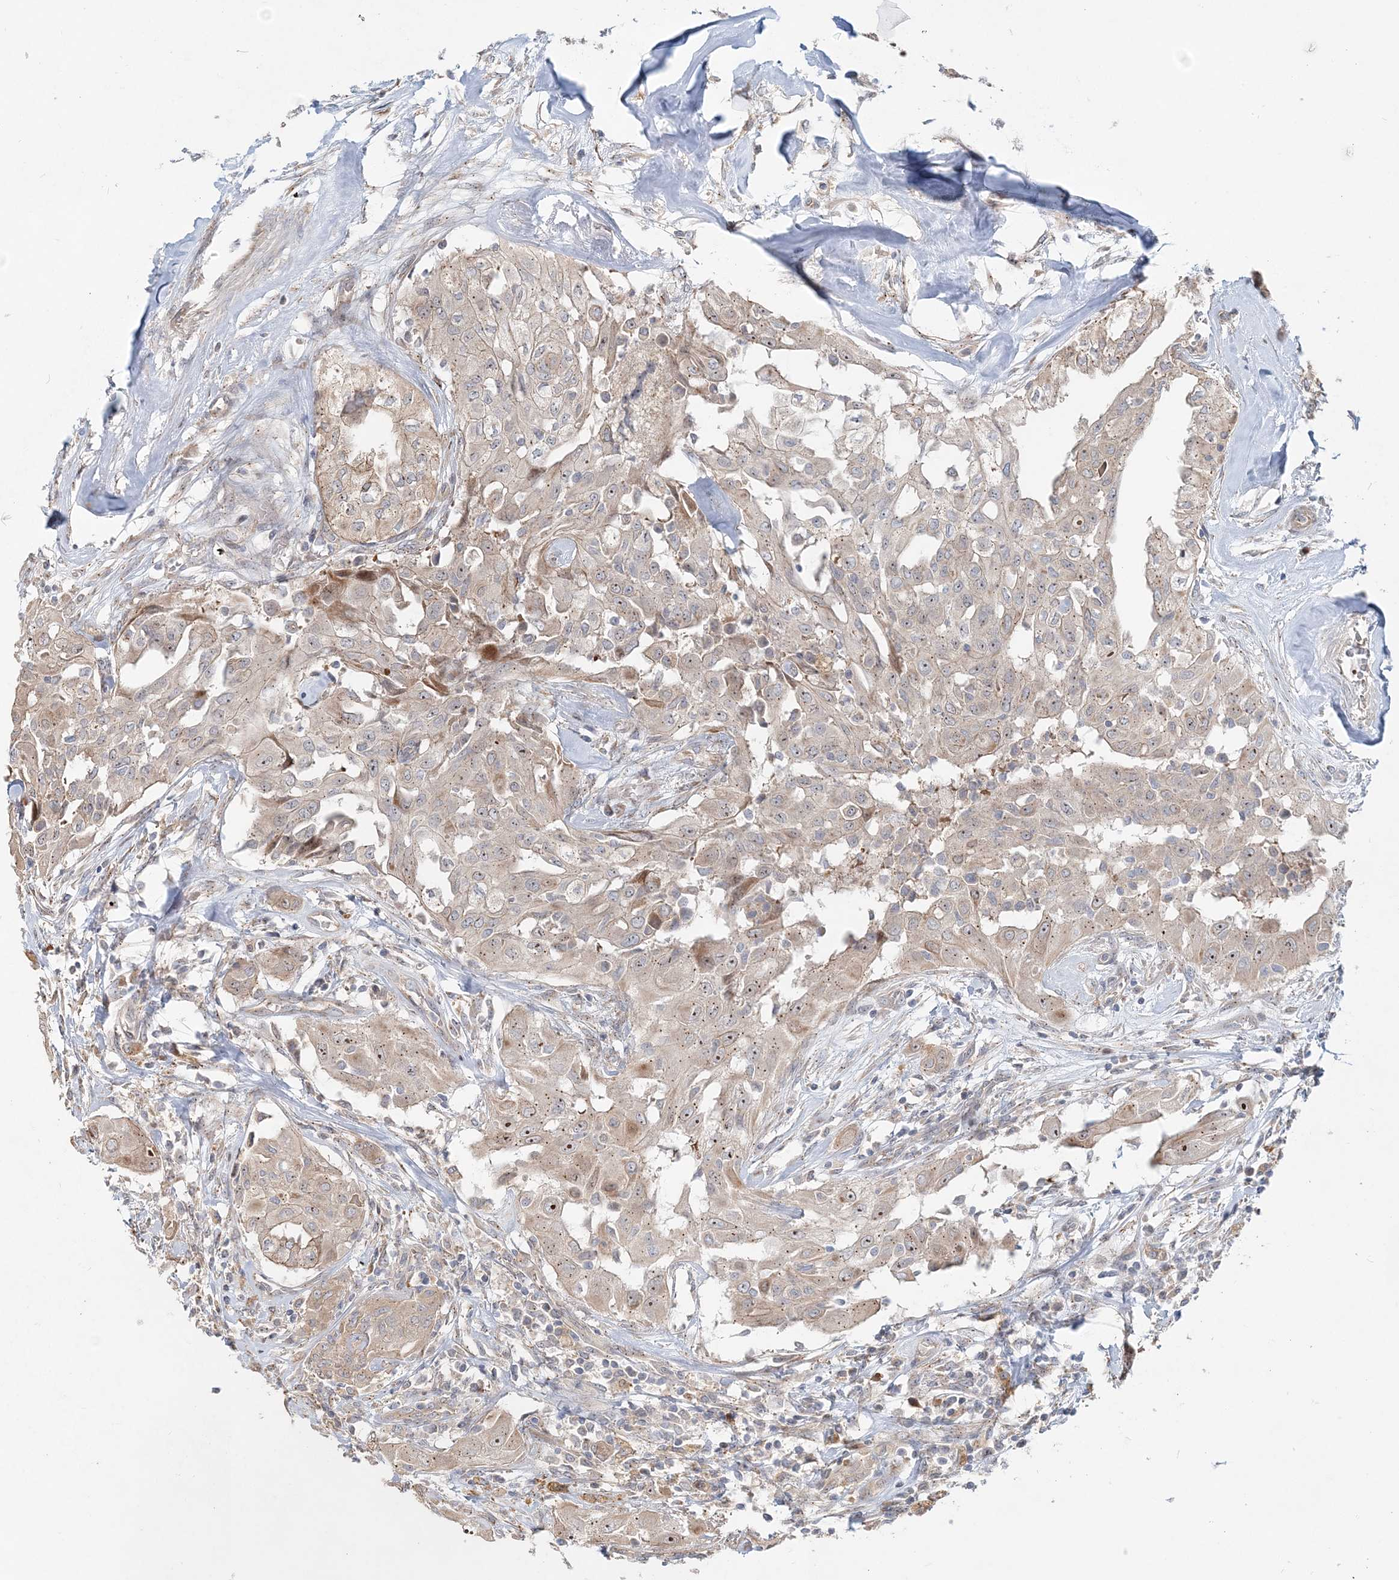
{"staining": {"intensity": "moderate", "quantity": "<25%", "location": "nuclear"}, "tissue": "thyroid cancer", "cell_type": "Tumor cells", "image_type": "cancer", "snomed": [{"axis": "morphology", "description": "Papillary adenocarcinoma, NOS"}, {"axis": "topography", "description": "Thyroid gland"}], "caption": "Immunohistochemical staining of thyroid cancer demonstrates low levels of moderate nuclear staining in about <25% of tumor cells.", "gene": "CXXC5", "patient": {"sex": "female", "age": 59}}